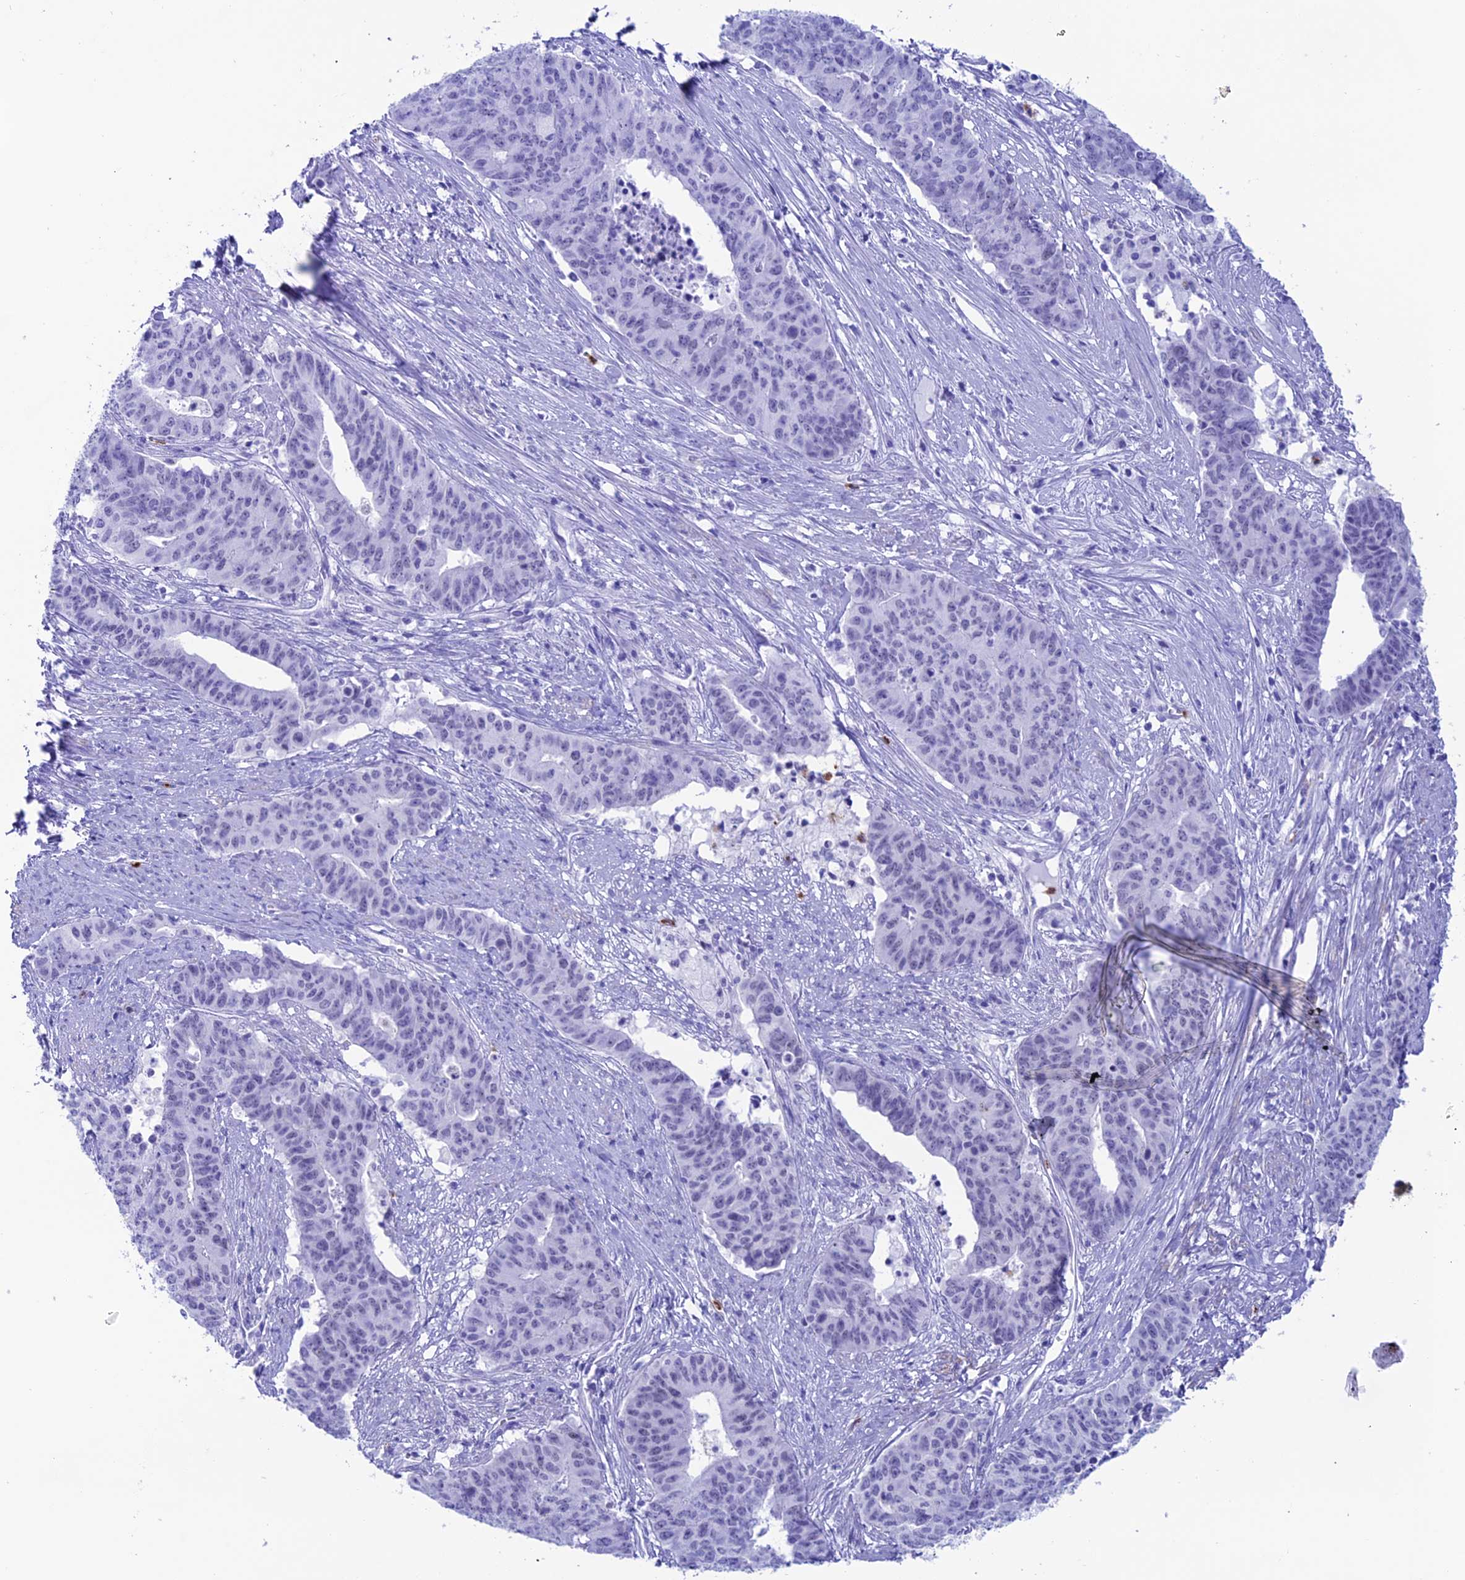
{"staining": {"intensity": "negative", "quantity": "none", "location": "none"}, "tissue": "endometrial cancer", "cell_type": "Tumor cells", "image_type": "cancer", "snomed": [{"axis": "morphology", "description": "Adenocarcinoma, NOS"}, {"axis": "topography", "description": "Endometrium"}], "caption": "DAB (3,3'-diaminobenzidine) immunohistochemical staining of endometrial cancer exhibits no significant positivity in tumor cells. (Immunohistochemistry (ihc), brightfield microscopy, high magnification).", "gene": "COL6A6", "patient": {"sex": "female", "age": 59}}